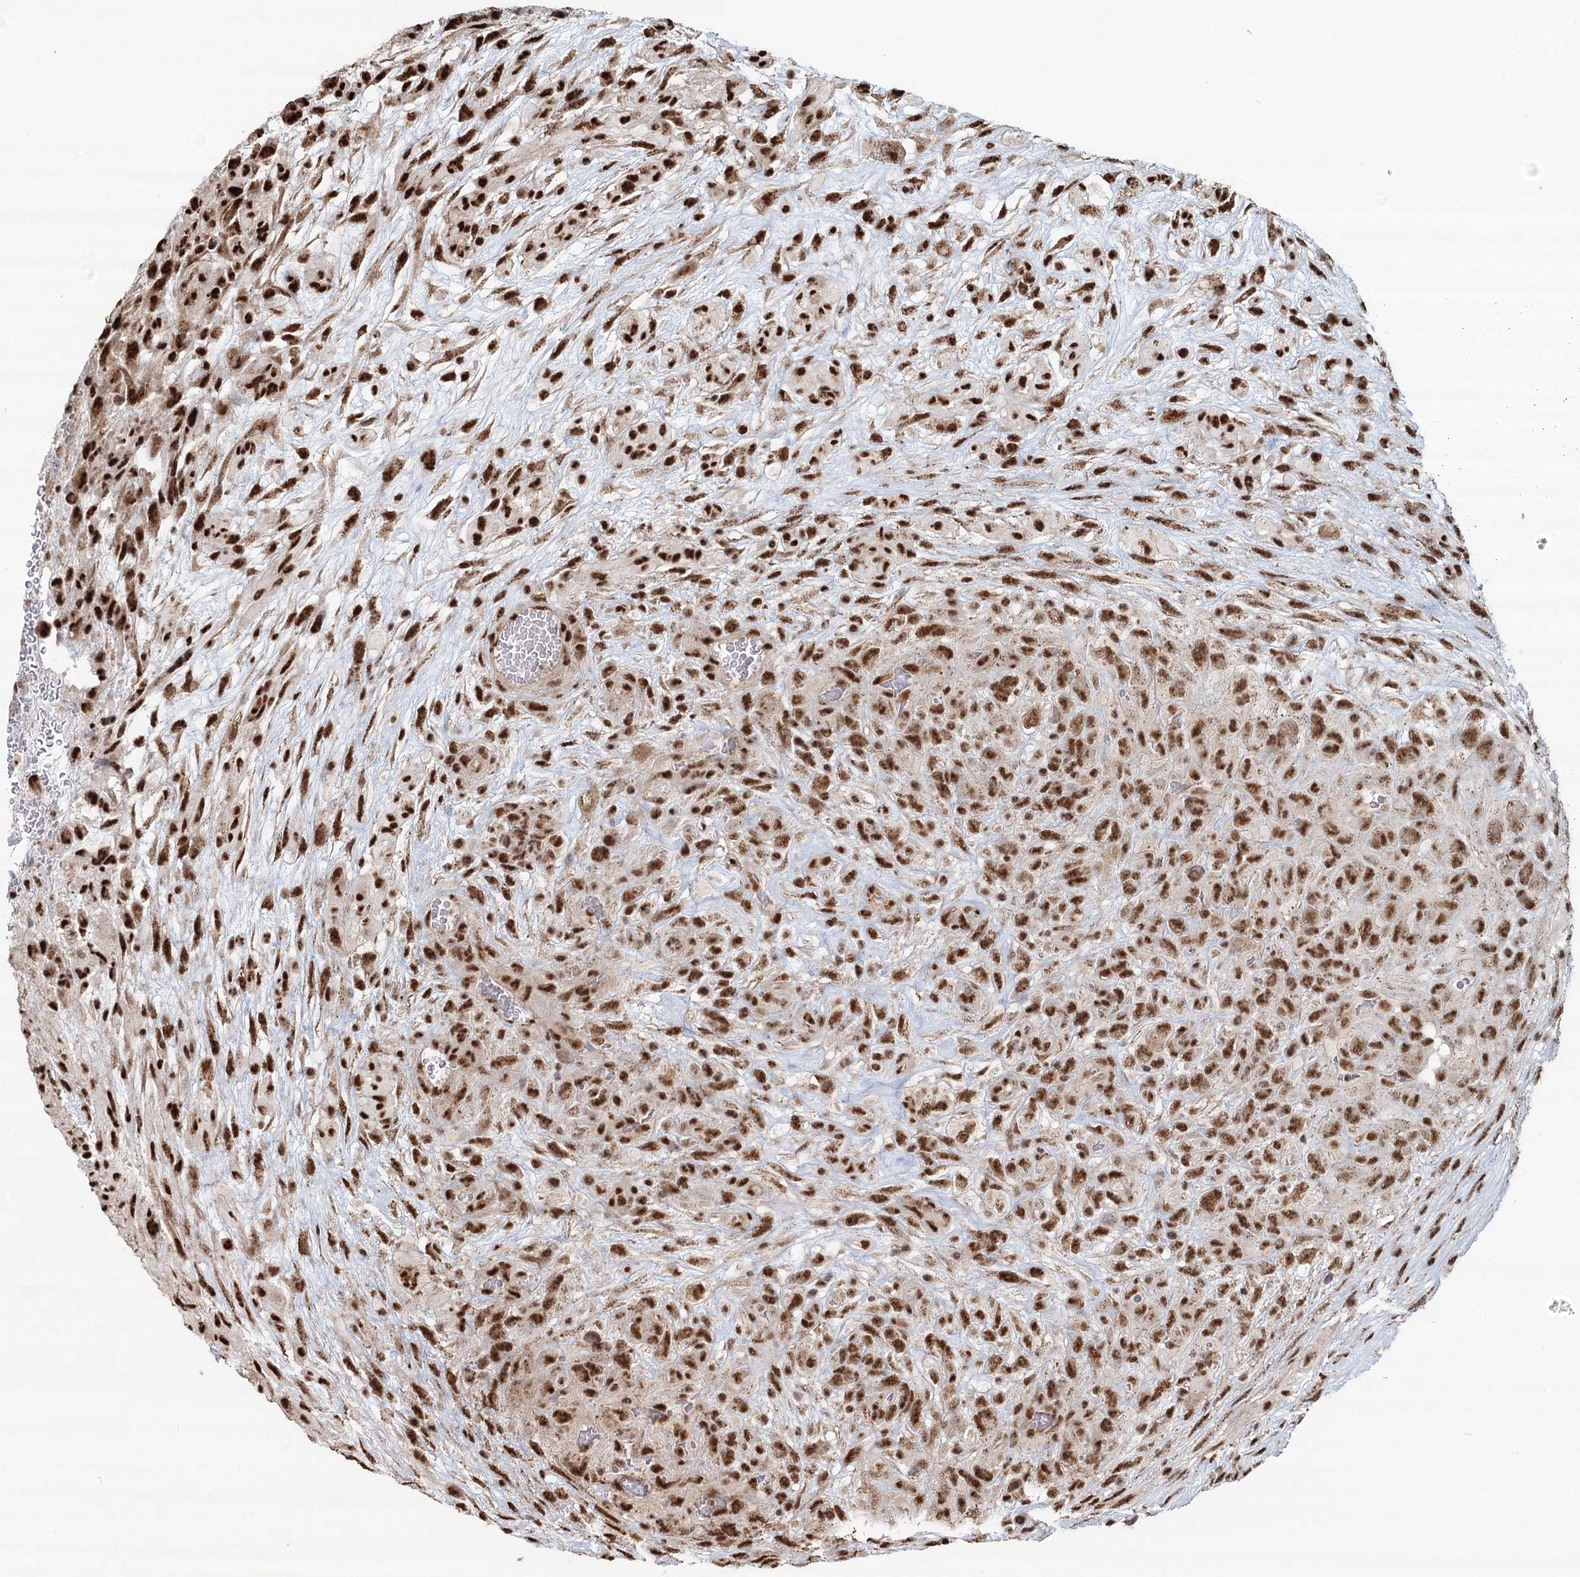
{"staining": {"intensity": "strong", "quantity": ">75%", "location": "nuclear"}, "tissue": "glioma", "cell_type": "Tumor cells", "image_type": "cancer", "snomed": [{"axis": "morphology", "description": "Glioma, malignant, High grade"}, {"axis": "topography", "description": "Brain"}], "caption": "Protein expression analysis of high-grade glioma (malignant) reveals strong nuclear expression in about >75% of tumor cells. The protein is shown in brown color, while the nuclei are stained blue.", "gene": "GPALPP1", "patient": {"sex": "male", "age": 61}}